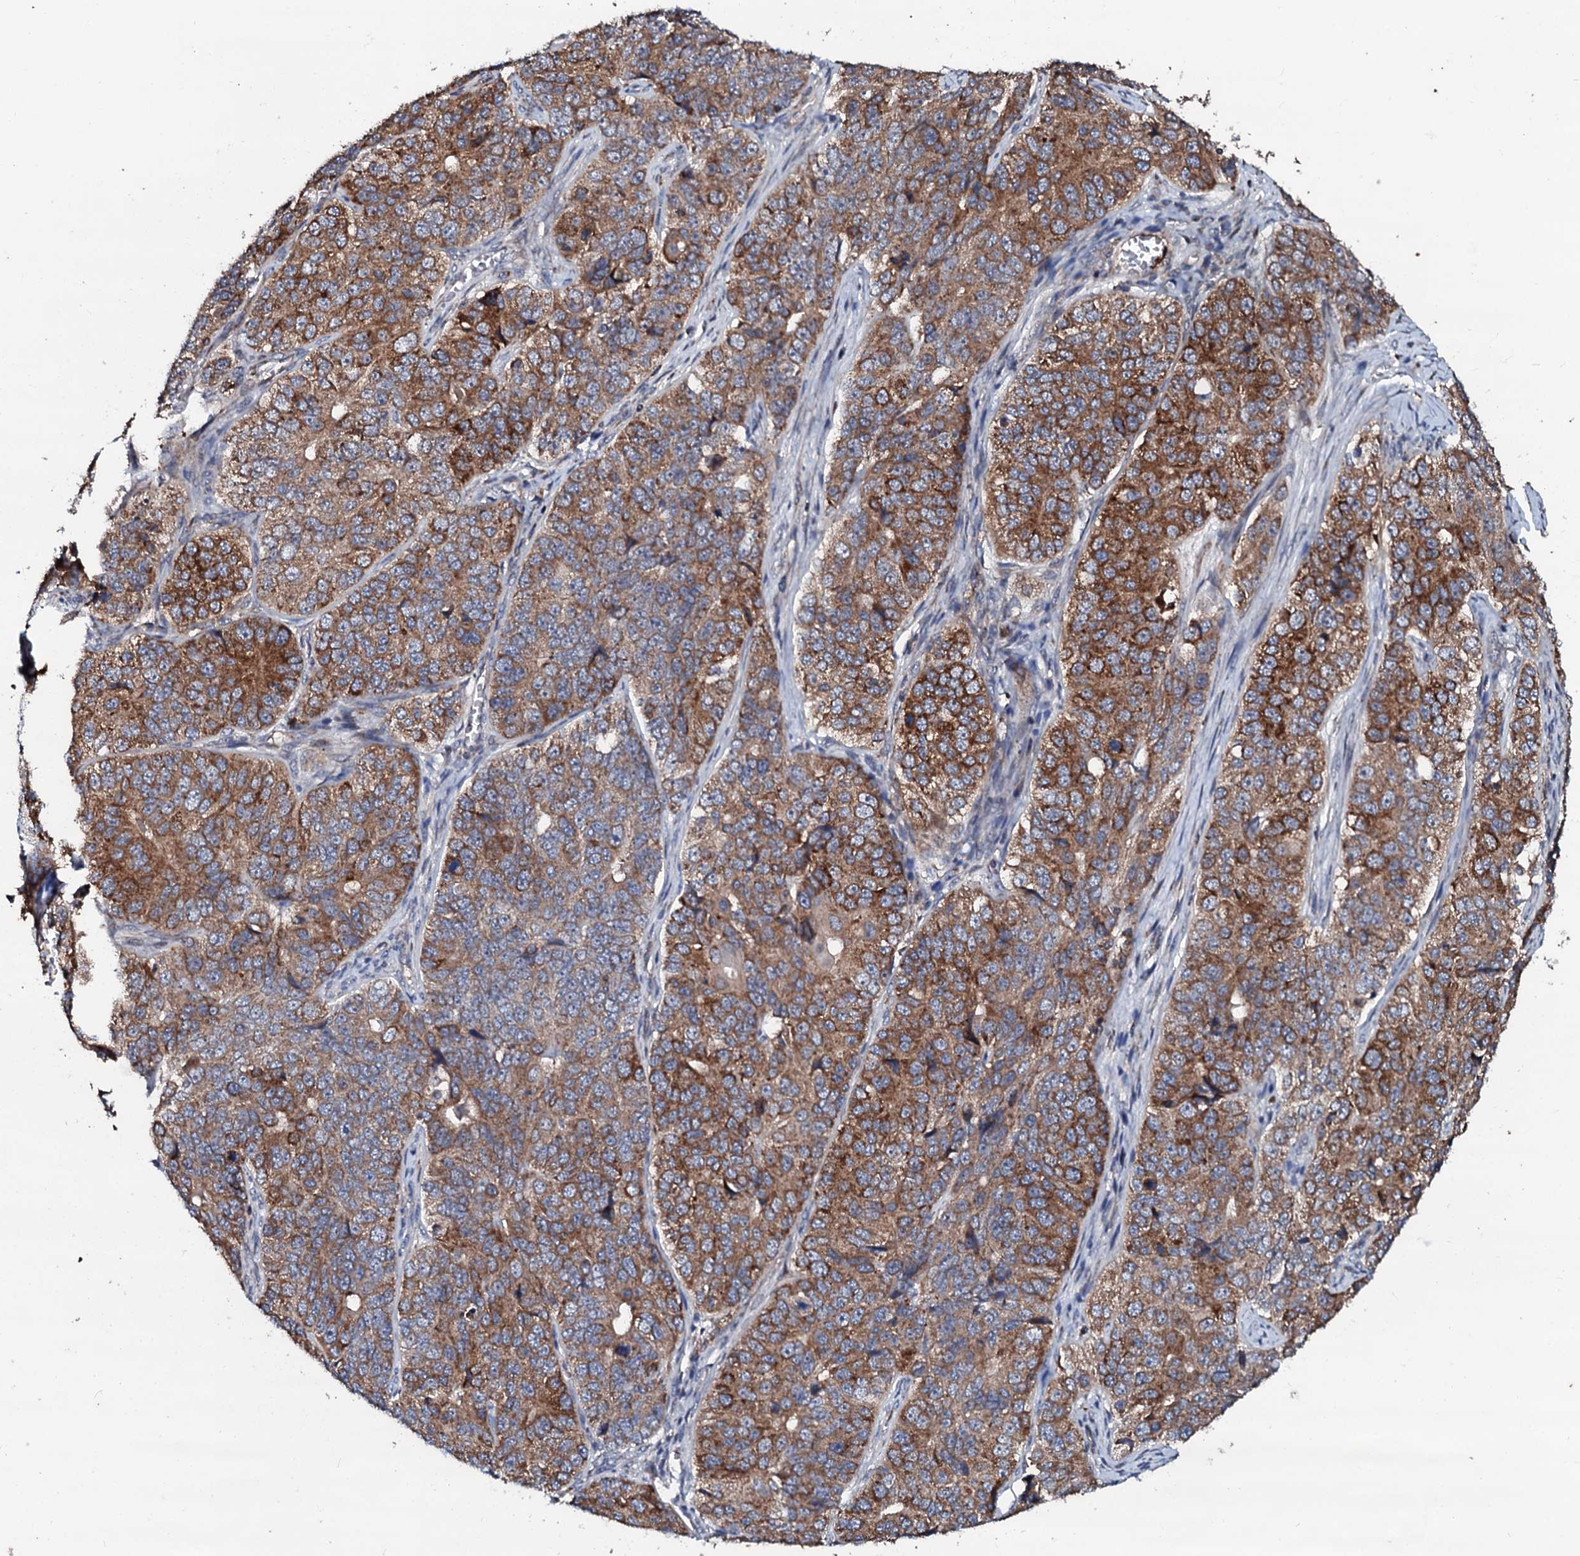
{"staining": {"intensity": "moderate", "quantity": ">75%", "location": "cytoplasmic/membranous"}, "tissue": "ovarian cancer", "cell_type": "Tumor cells", "image_type": "cancer", "snomed": [{"axis": "morphology", "description": "Carcinoma, endometroid"}, {"axis": "topography", "description": "Ovary"}], "caption": "Moderate cytoplasmic/membranous staining is appreciated in approximately >75% of tumor cells in endometroid carcinoma (ovarian).", "gene": "SDHAF2", "patient": {"sex": "female", "age": 51}}